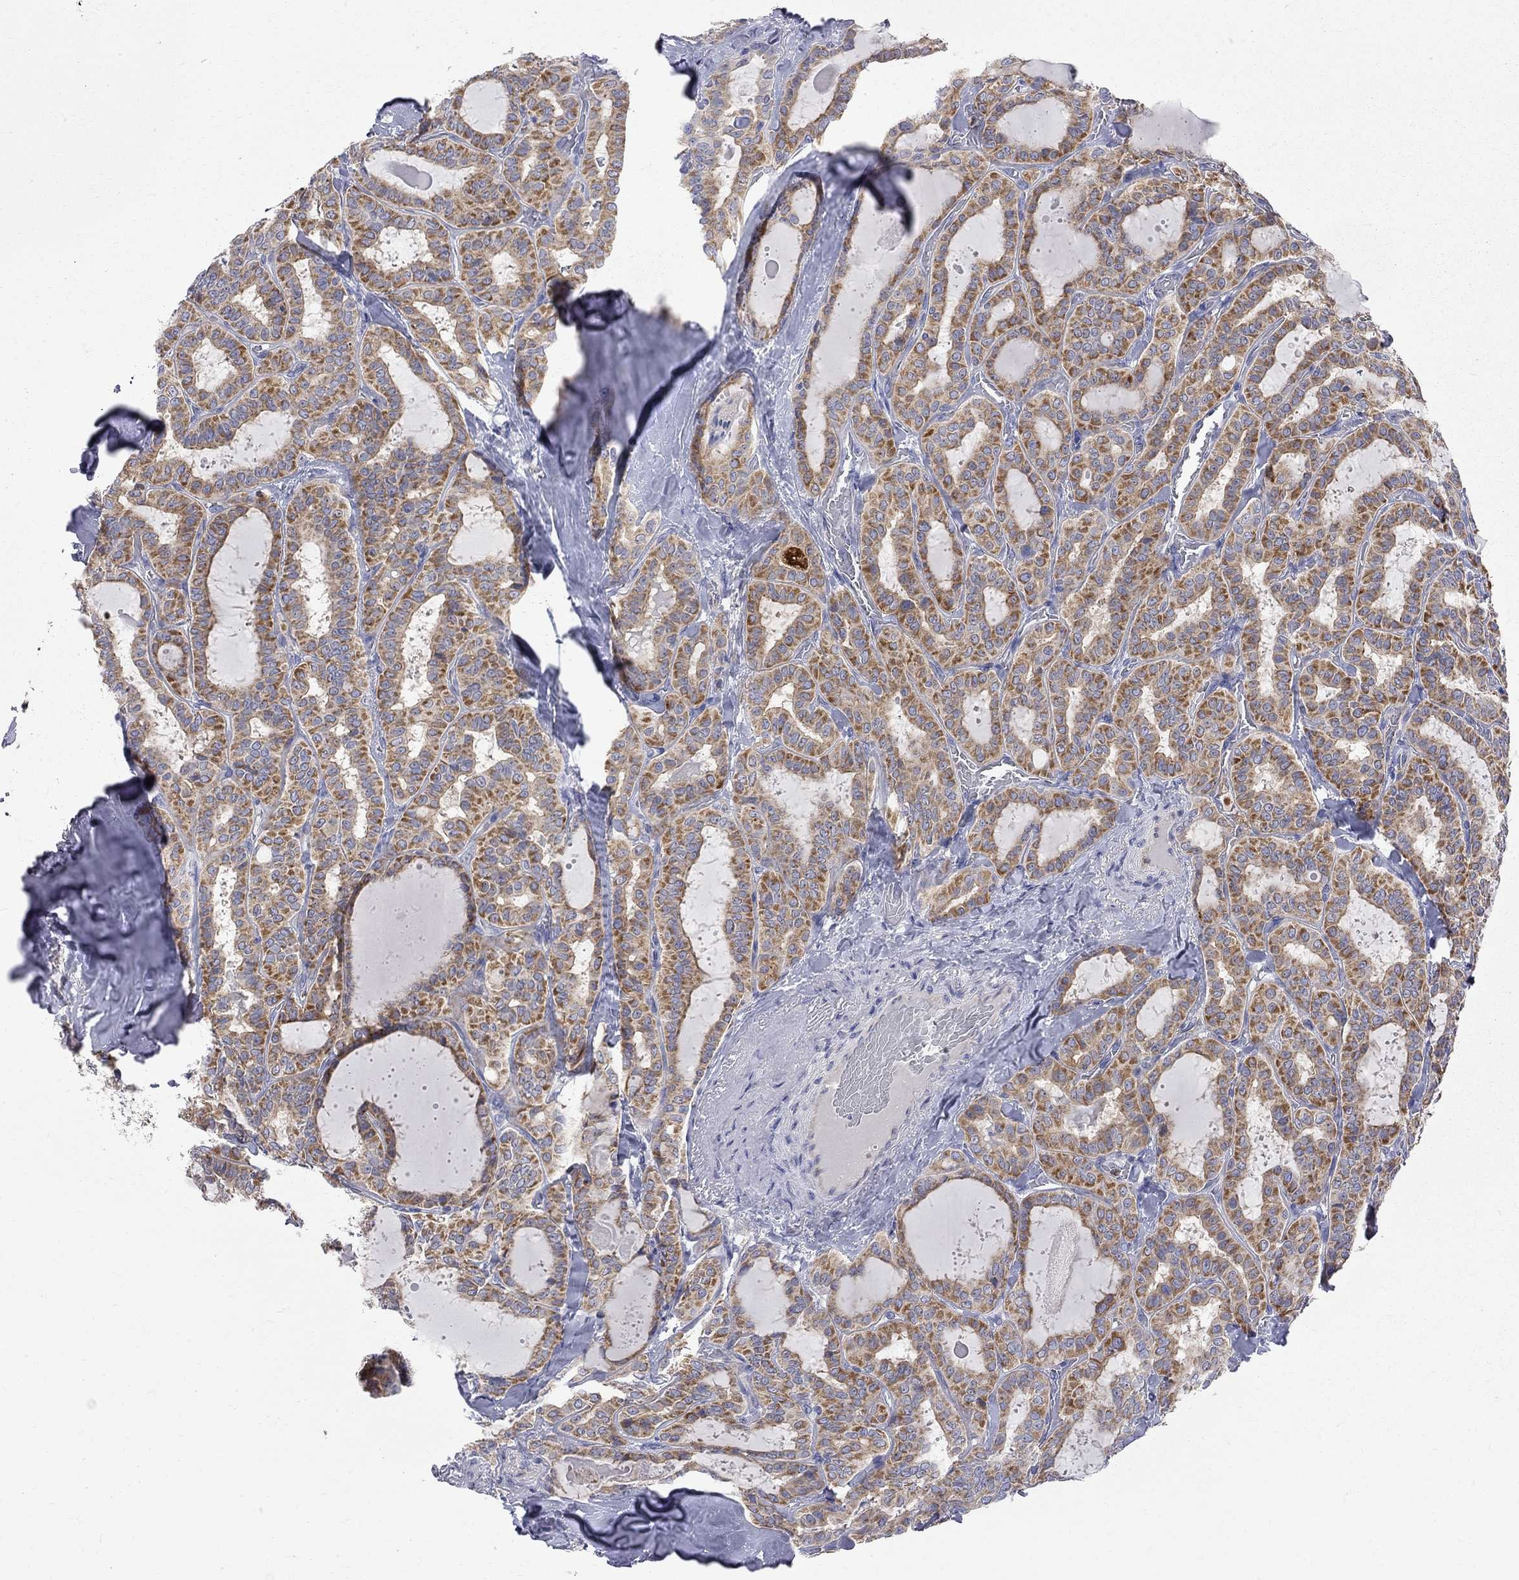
{"staining": {"intensity": "strong", "quantity": ">75%", "location": "cytoplasmic/membranous"}, "tissue": "thyroid cancer", "cell_type": "Tumor cells", "image_type": "cancer", "snomed": [{"axis": "morphology", "description": "Papillary adenocarcinoma, NOS"}, {"axis": "topography", "description": "Thyroid gland"}], "caption": "The image demonstrates staining of thyroid cancer, revealing strong cytoplasmic/membranous protein positivity (brown color) within tumor cells.", "gene": "ACSL1", "patient": {"sex": "female", "age": 39}}